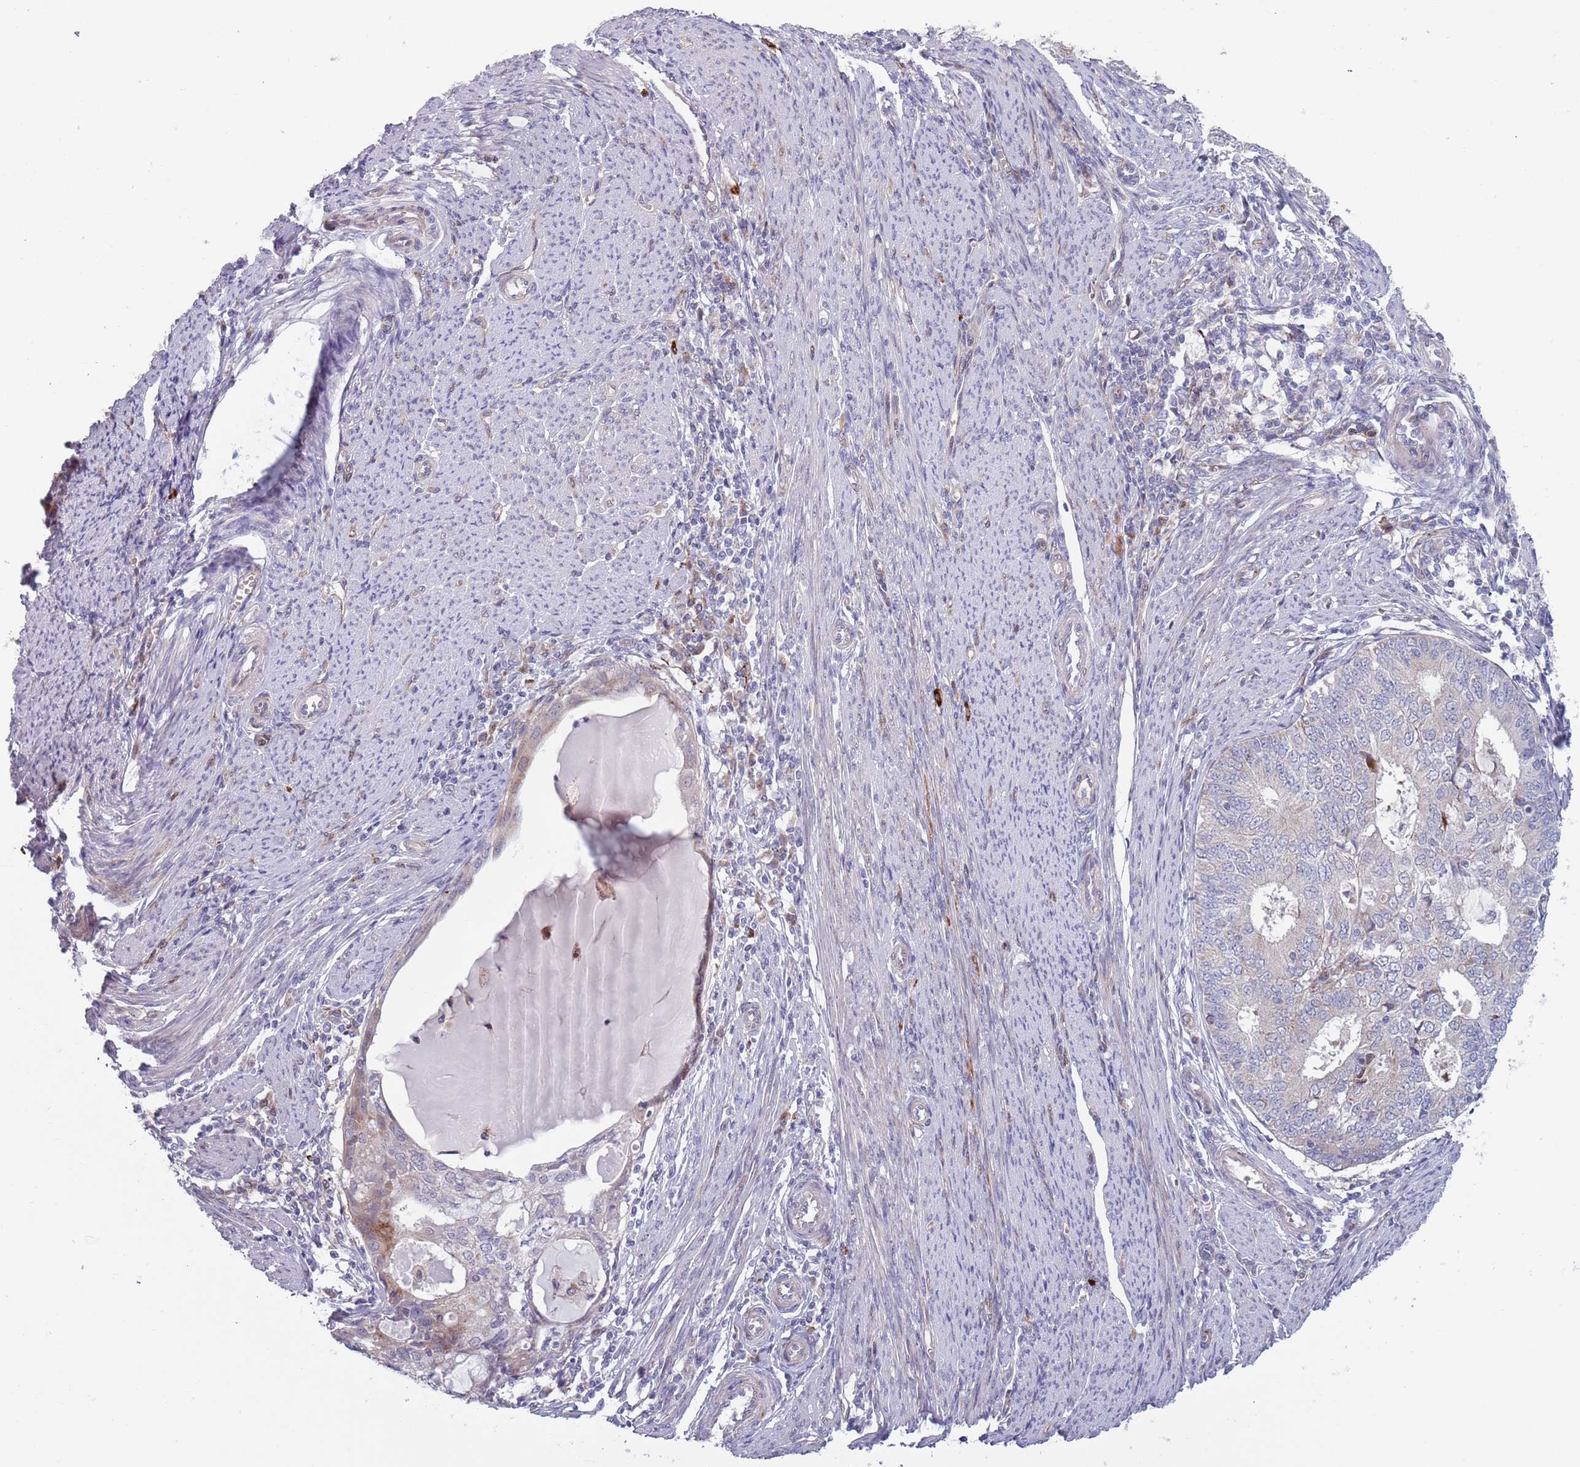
{"staining": {"intensity": "negative", "quantity": "none", "location": "none"}, "tissue": "endometrial cancer", "cell_type": "Tumor cells", "image_type": "cancer", "snomed": [{"axis": "morphology", "description": "Adenocarcinoma, NOS"}, {"axis": "topography", "description": "Endometrium"}], "caption": "IHC of human endometrial cancer displays no positivity in tumor cells. Brightfield microscopy of immunohistochemistry stained with DAB (brown) and hematoxylin (blue), captured at high magnification.", "gene": "TYW1", "patient": {"sex": "female", "age": 57}}